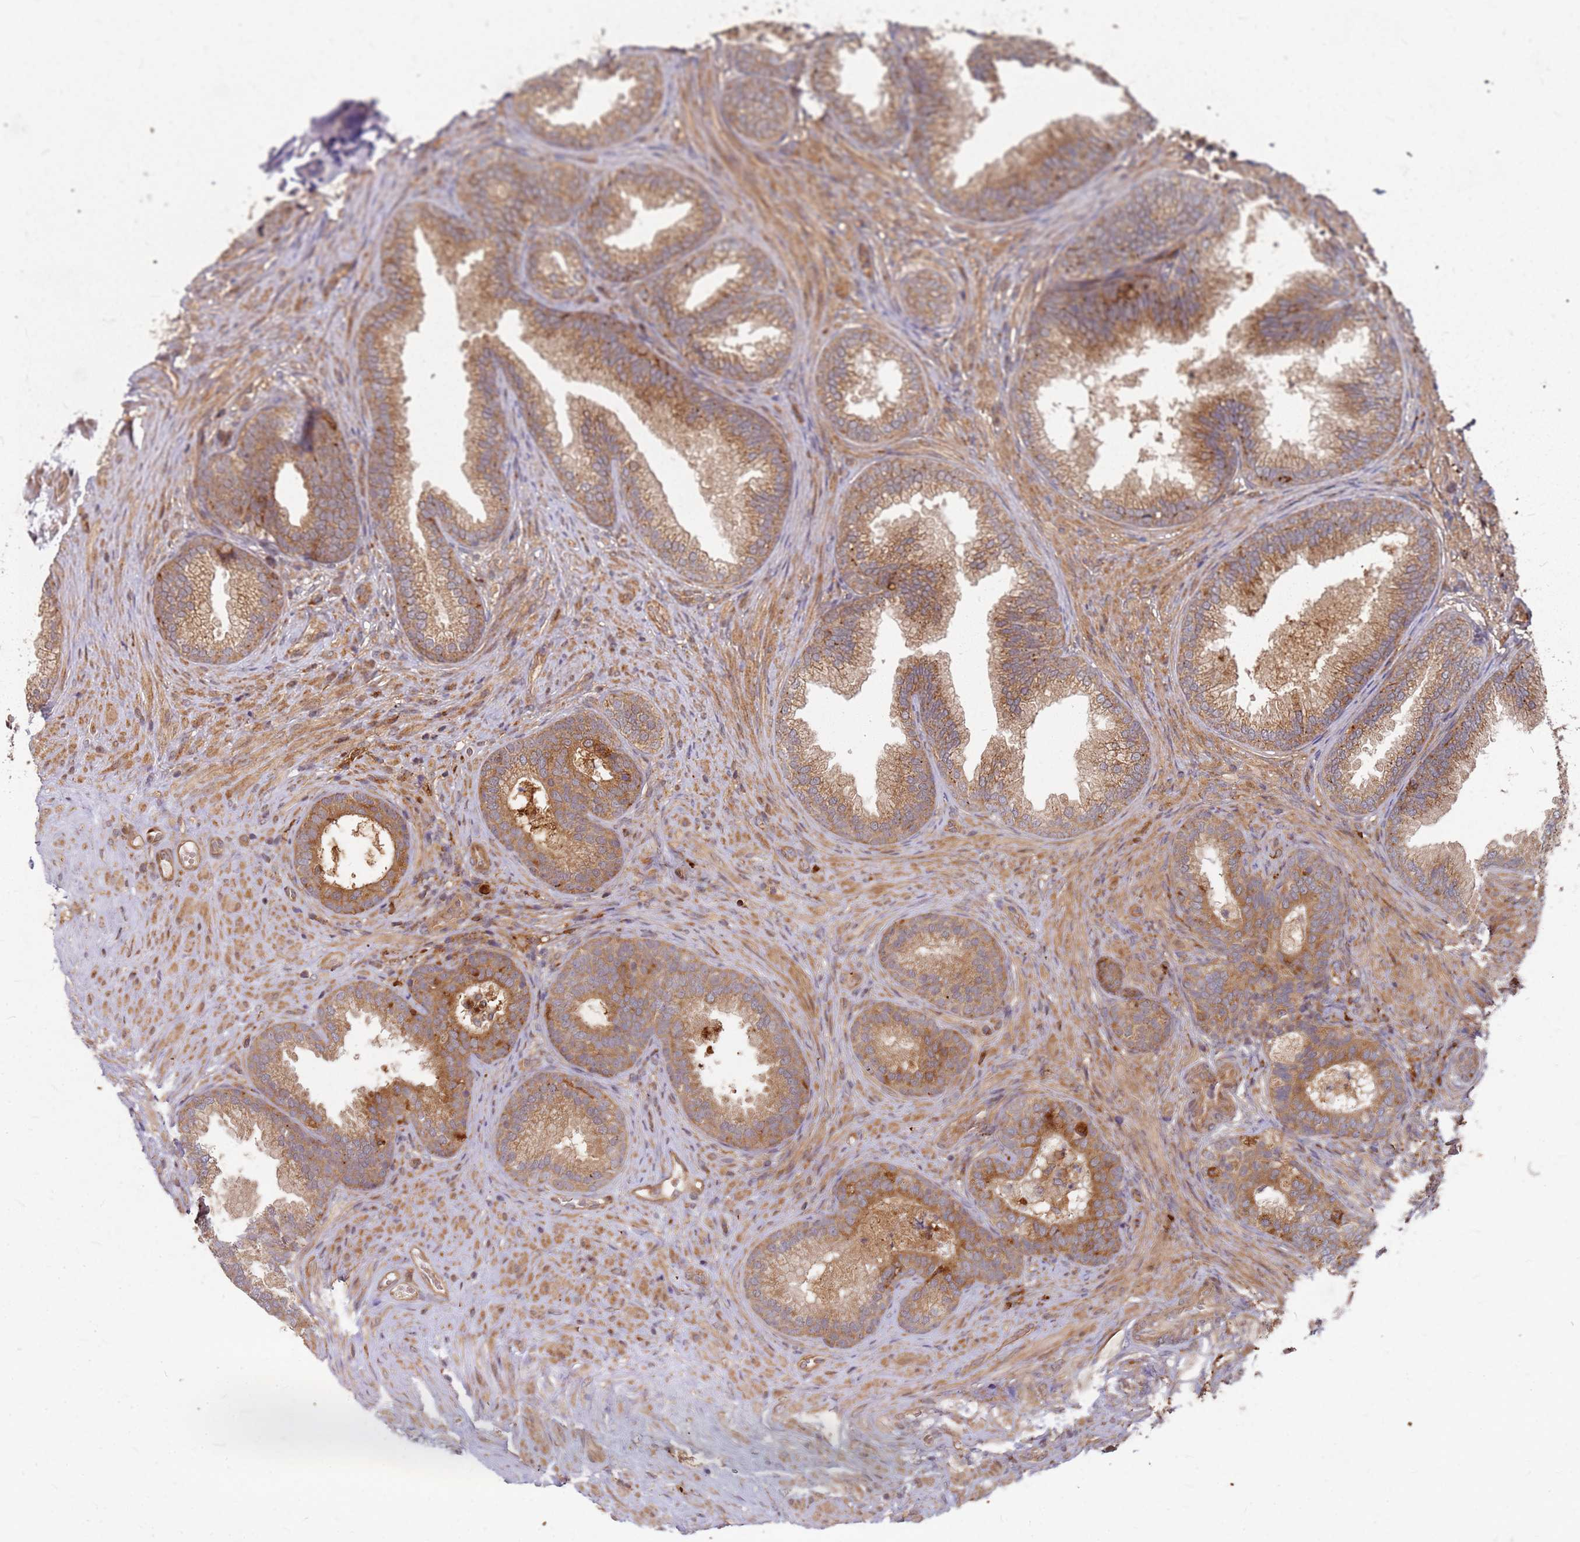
{"staining": {"intensity": "moderate", "quantity": ">75%", "location": "cytoplasmic/membranous"}, "tissue": "prostate", "cell_type": "Glandular cells", "image_type": "normal", "snomed": [{"axis": "morphology", "description": "Normal tissue, NOS"}, {"axis": "topography", "description": "Prostate"}], "caption": "Immunohistochemistry (IHC) staining of benign prostate, which shows medium levels of moderate cytoplasmic/membranous positivity in approximately >75% of glandular cells indicating moderate cytoplasmic/membranous protein positivity. The staining was performed using DAB (3,3'-diaminobenzidine) (brown) for protein detection and nuclei were counterstained in hematoxylin (blue).", "gene": "TRABD", "patient": {"sex": "male", "age": 76}}